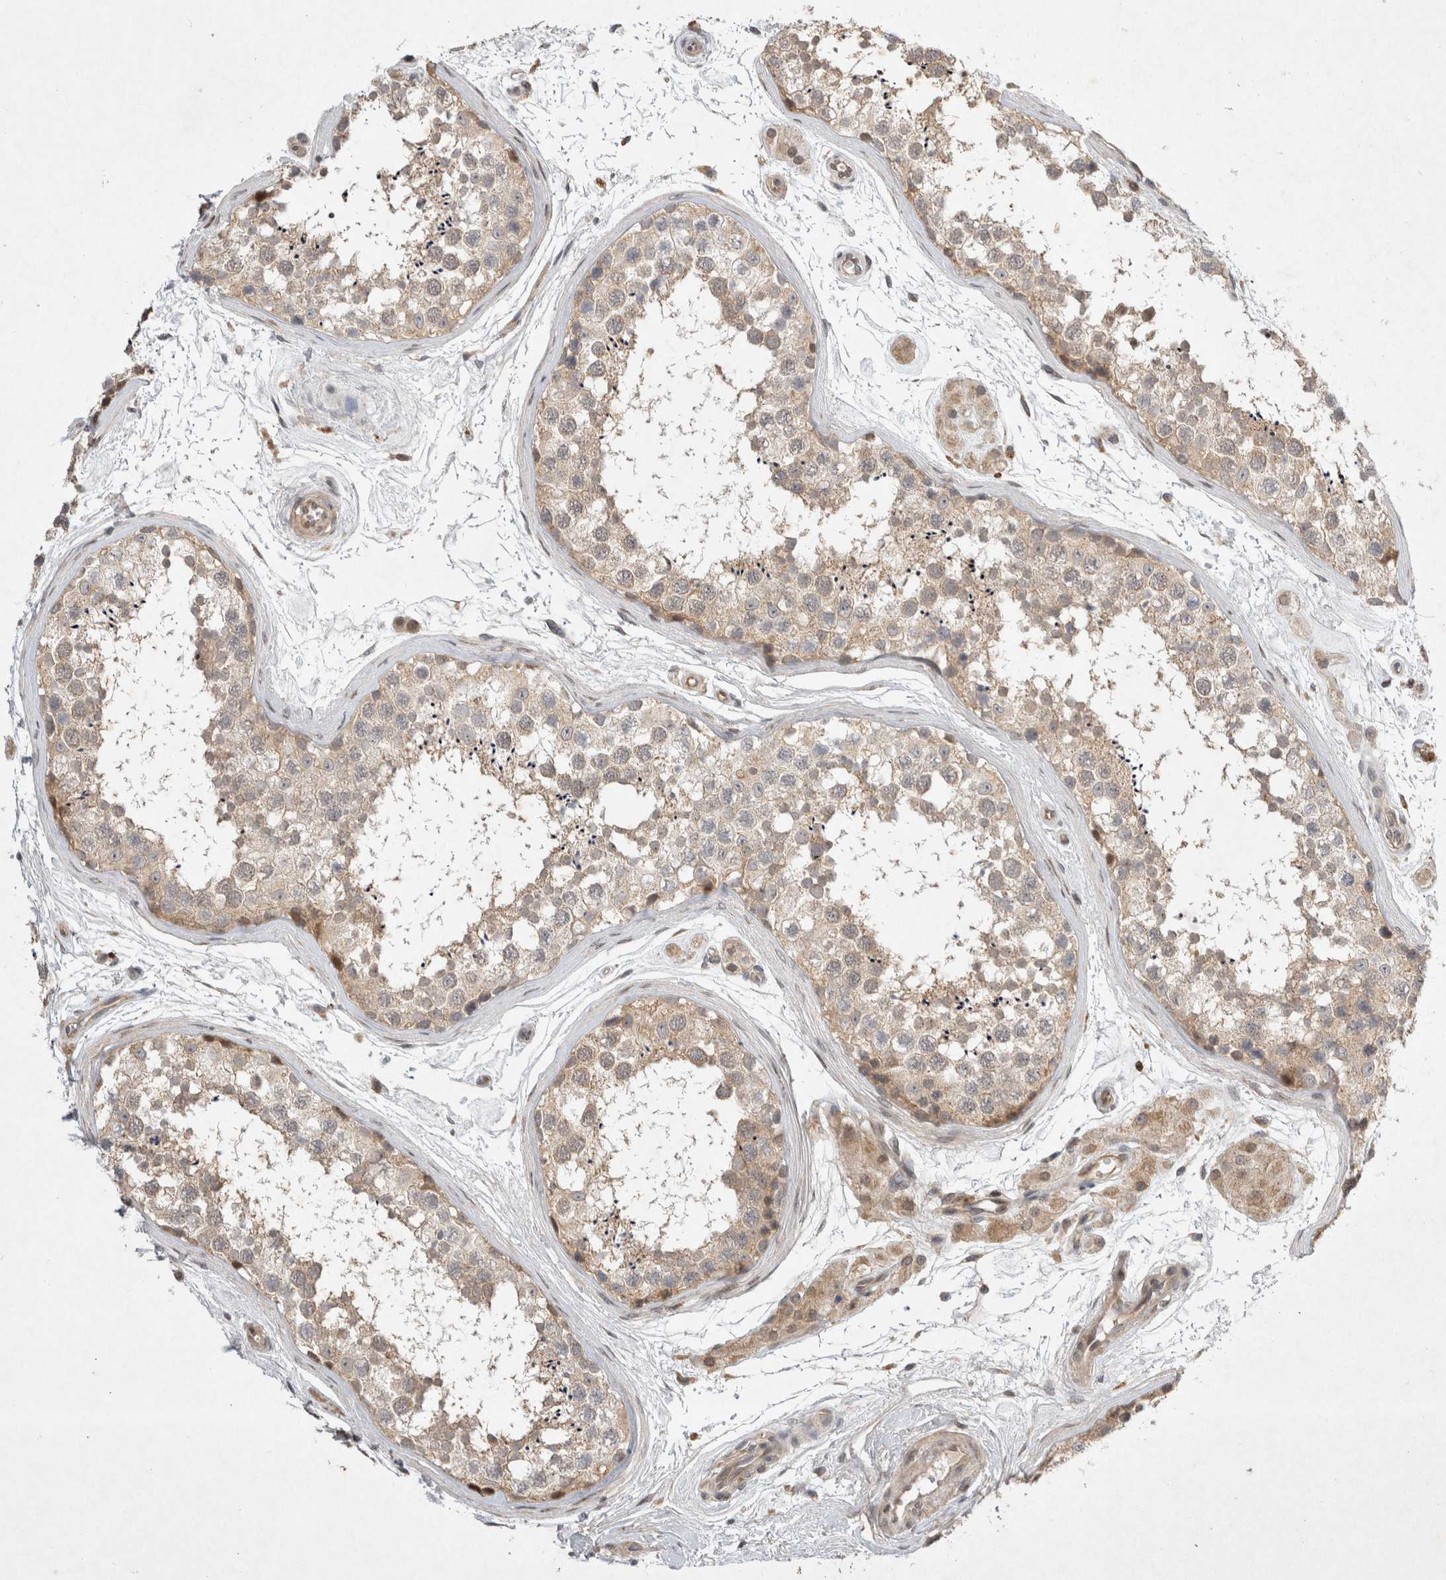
{"staining": {"intensity": "weak", "quantity": ">75%", "location": "cytoplasmic/membranous"}, "tissue": "testis", "cell_type": "Cells in seminiferous ducts", "image_type": "normal", "snomed": [{"axis": "morphology", "description": "Normal tissue, NOS"}, {"axis": "topography", "description": "Testis"}], "caption": "Protein staining of normal testis reveals weak cytoplasmic/membranous expression in approximately >75% of cells in seminiferous ducts.", "gene": "EIF2AK1", "patient": {"sex": "male", "age": 56}}